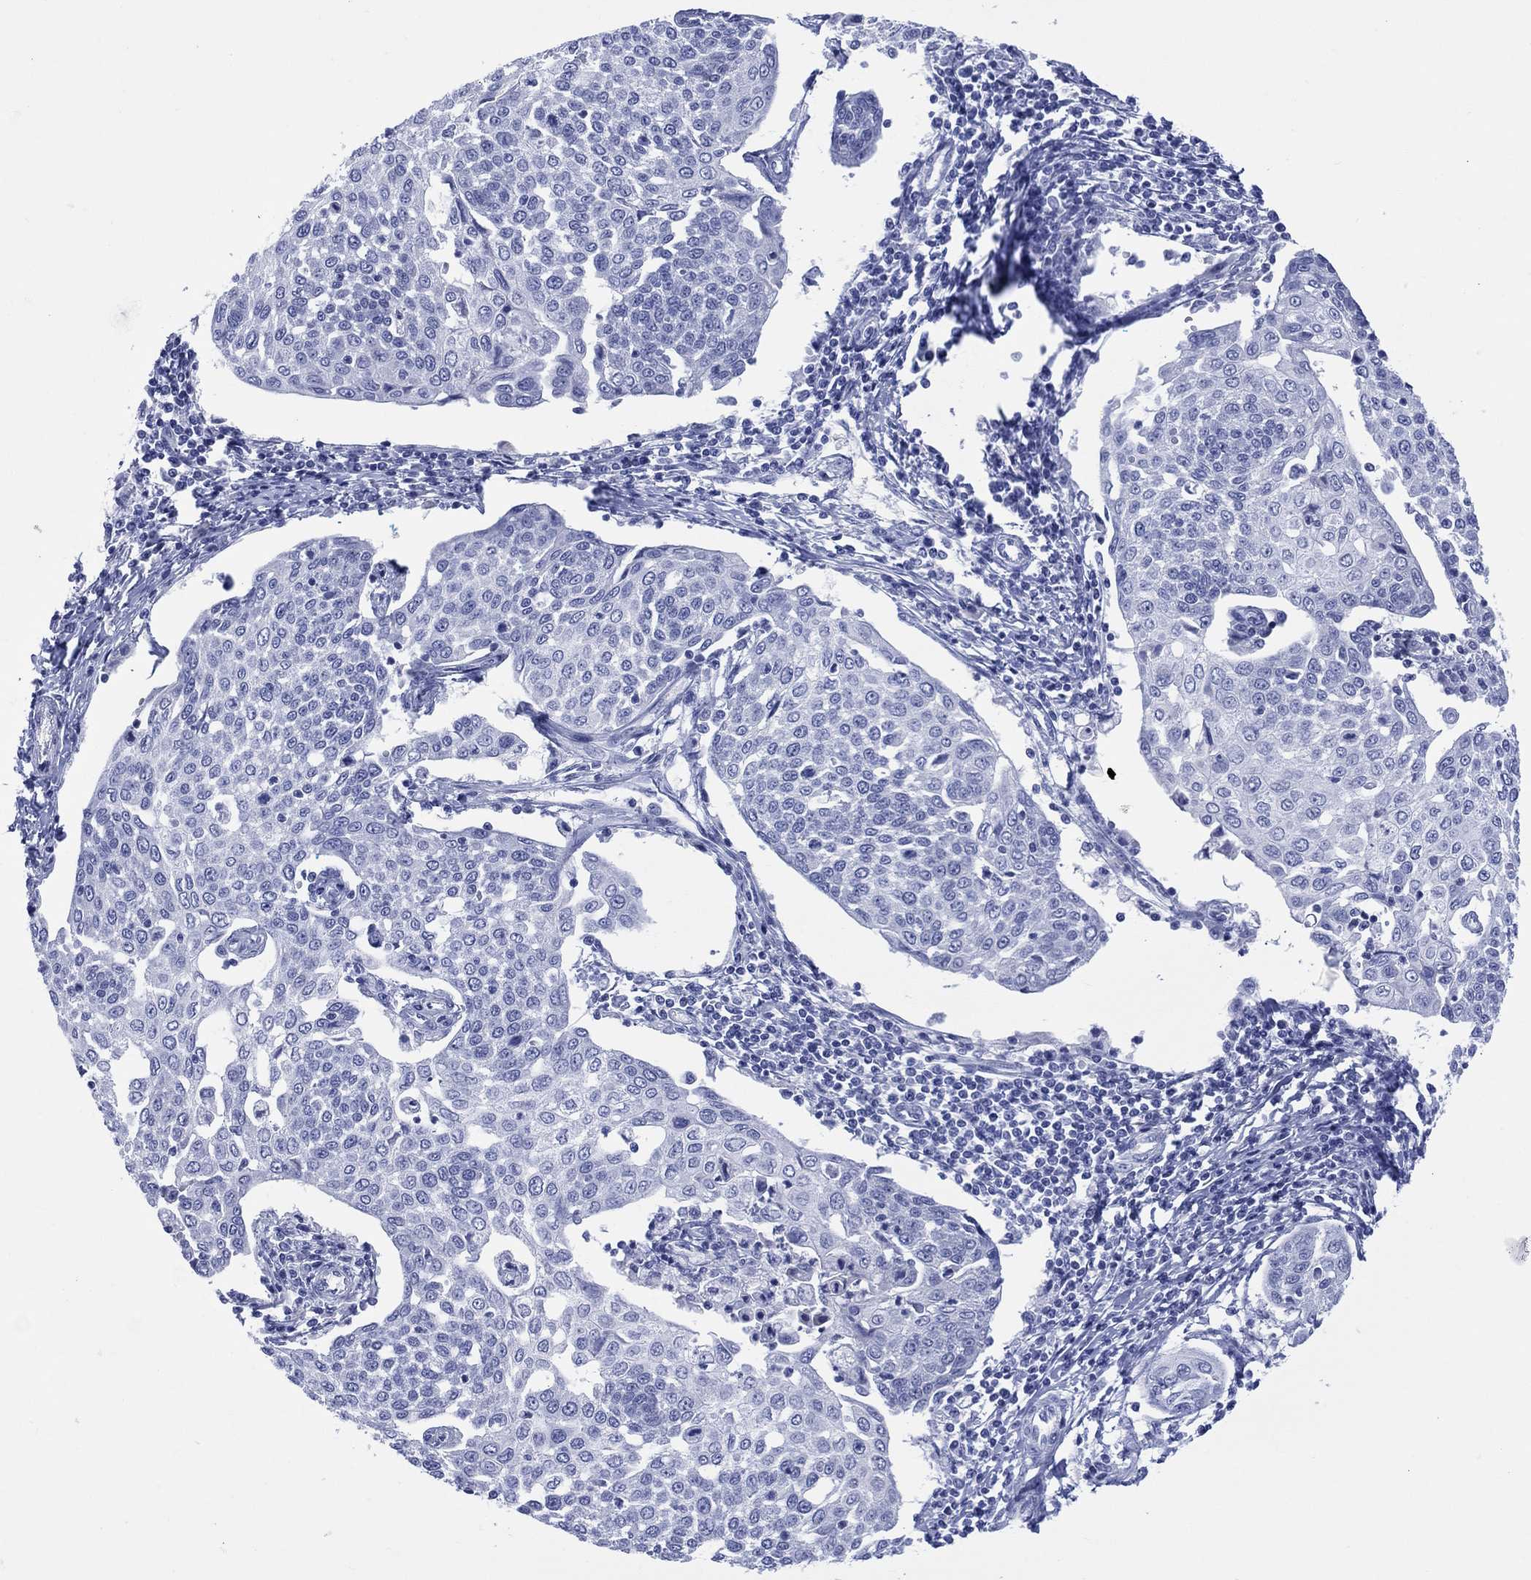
{"staining": {"intensity": "negative", "quantity": "none", "location": "none"}, "tissue": "cervical cancer", "cell_type": "Tumor cells", "image_type": "cancer", "snomed": [{"axis": "morphology", "description": "Squamous cell carcinoma, NOS"}, {"axis": "topography", "description": "Cervix"}], "caption": "Image shows no protein staining in tumor cells of cervical cancer (squamous cell carcinoma) tissue.", "gene": "LRRD1", "patient": {"sex": "female", "age": 34}}